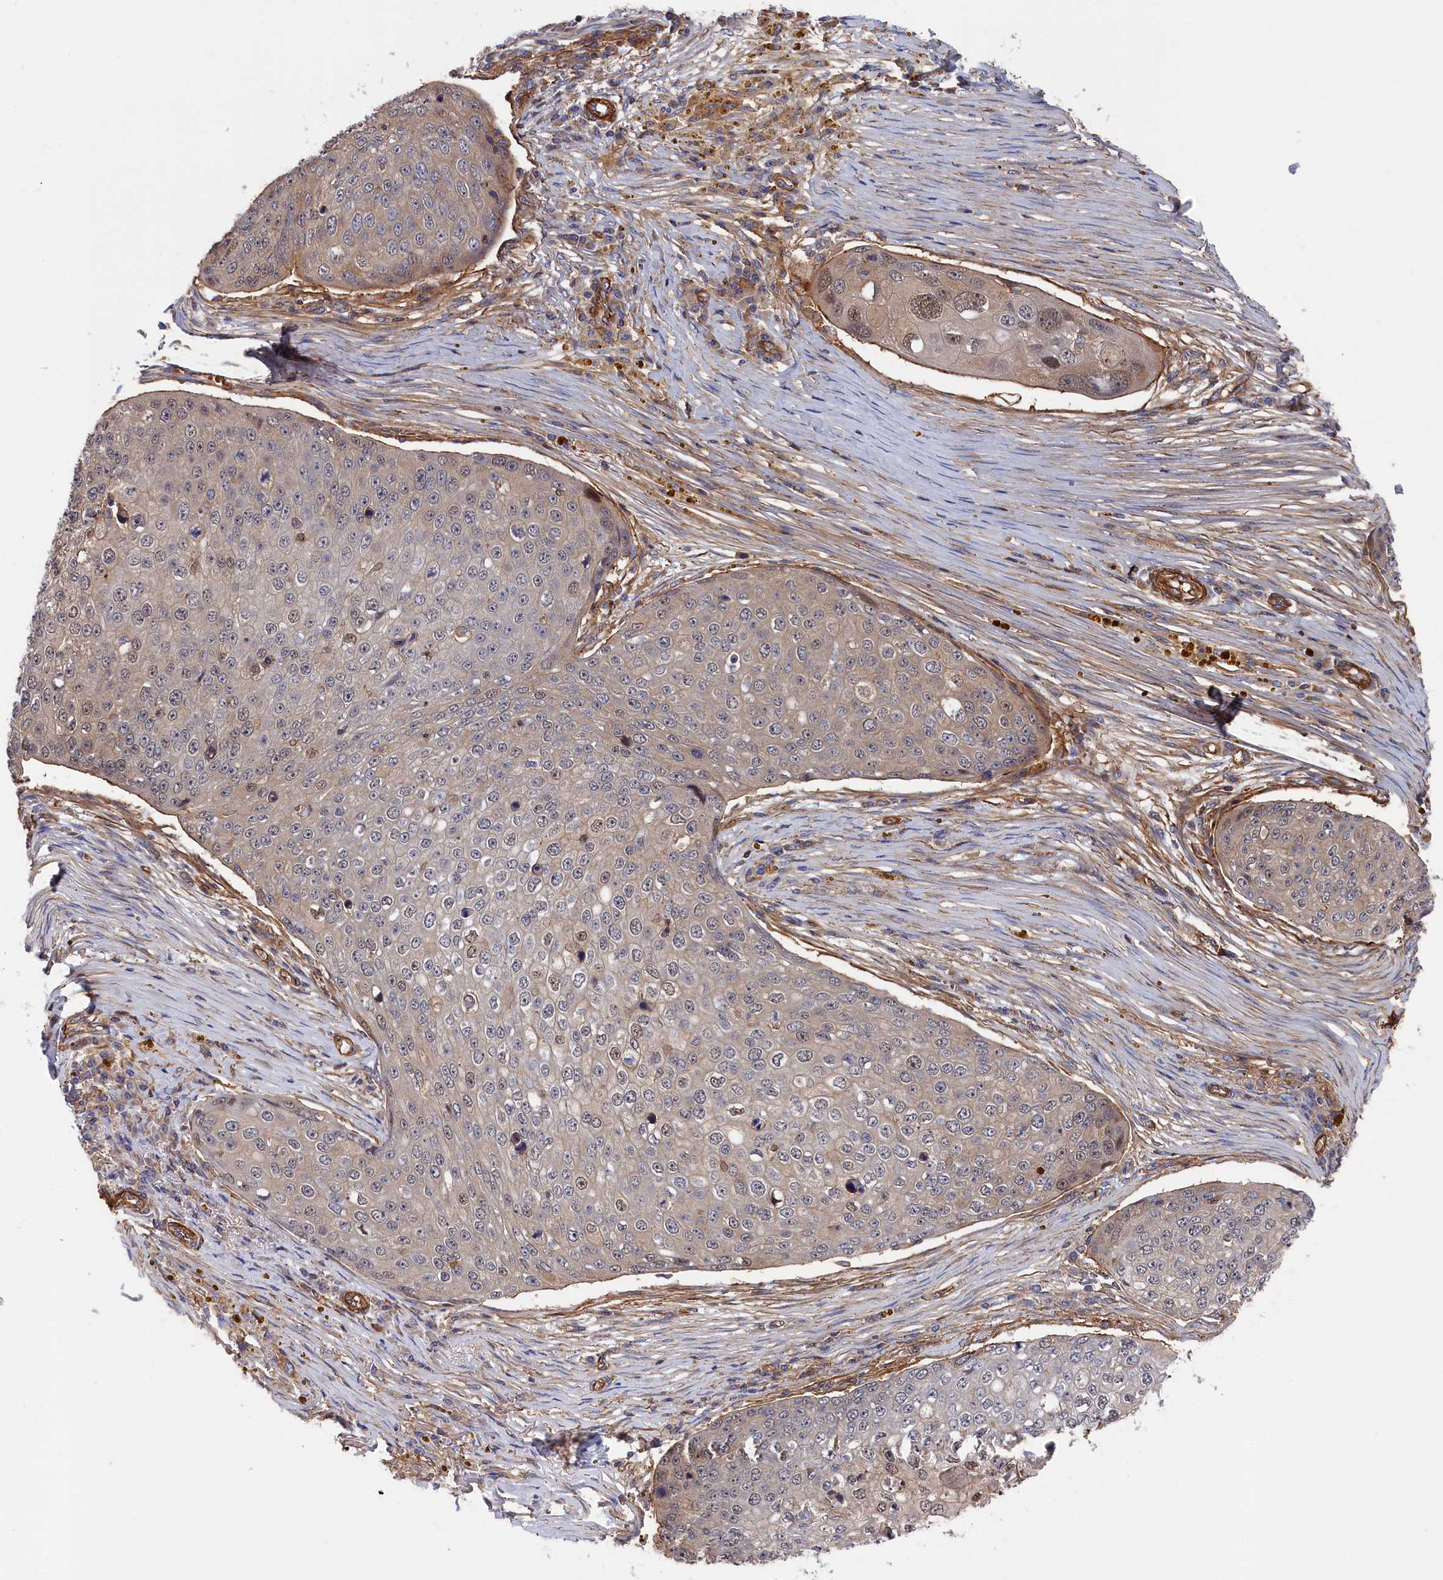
{"staining": {"intensity": "weak", "quantity": "<25%", "location": "cytoplasmic/membranous,nuclear"}, "tissue": "skin cancer", "cell_type": "Tumor cells", "image_type": "cancer", "snomed": [{"axis": "morphology", "description": "Squamous cell carcinoma, NOS"}, {"axis": "topography", "description": "Skin"}], "caption": "Immunohistochemical staining of human skin cancer (squamous cell carcinoma) shows no significant staining in tumor cells.", "gene": "LDHD", "patient": {"sex": "male", "age": 71}}